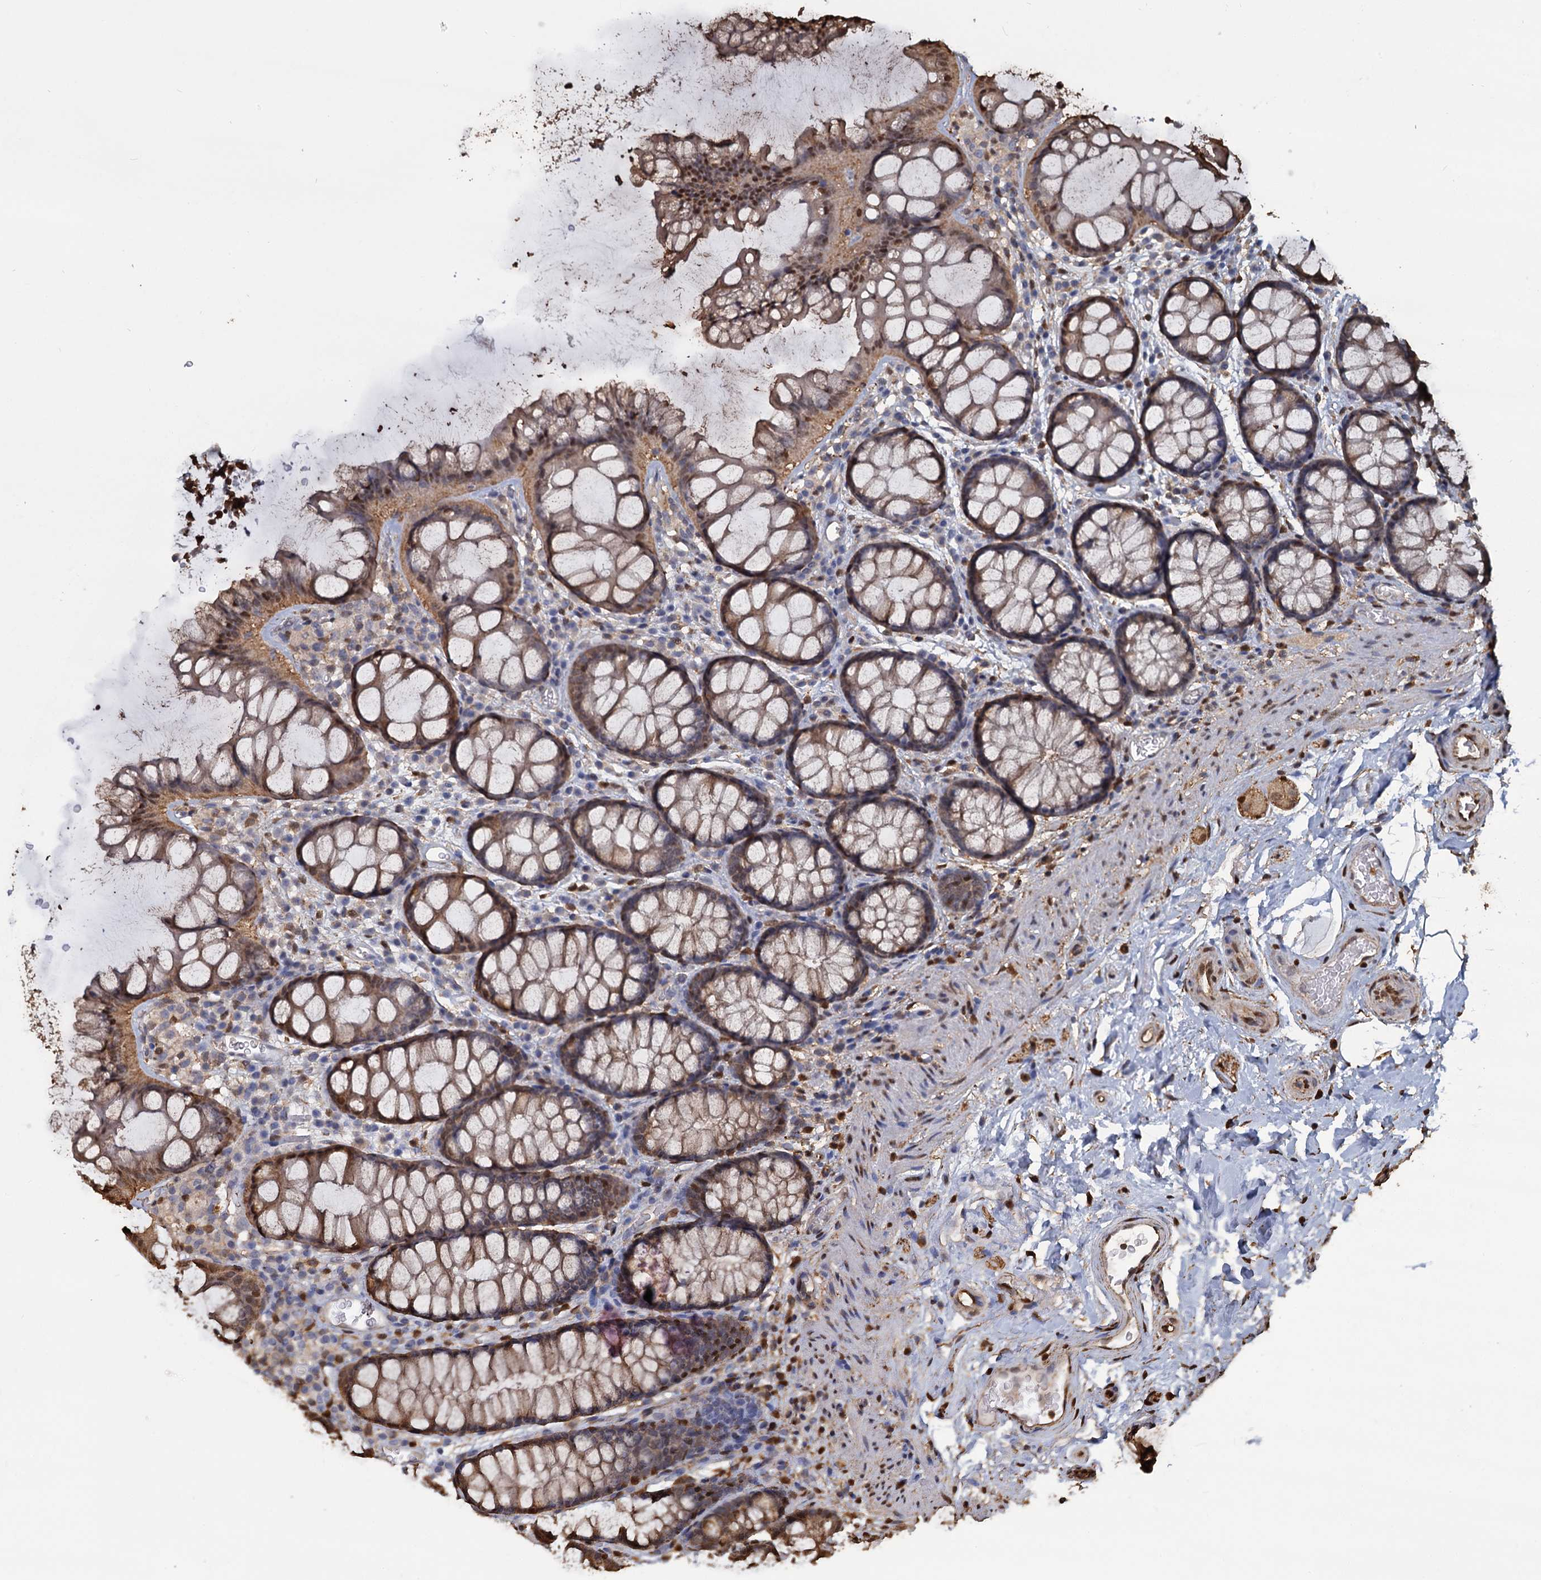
{"staining": {"intensity": "moderate", "quantity": ">75%", "location": "cytoplasmic/membranous,nuclear"}, "tissue": "colon", "cell_type": "Endothelial cells", "image_type": "normal", "snomed": [{"axis": "morphology", "description": "Normal tissue, NOS"}, {"axis": "topography", "description": "Colon"}], "caption": "Approximately >75% of endothelial cells in normal colon display moderate cytoplasmic/membranous,nuclear protein positivity as visualized by brown immunohistochemical staining.", "gene": "S100A6", "patient": {"sex": "female", "age": 82}}